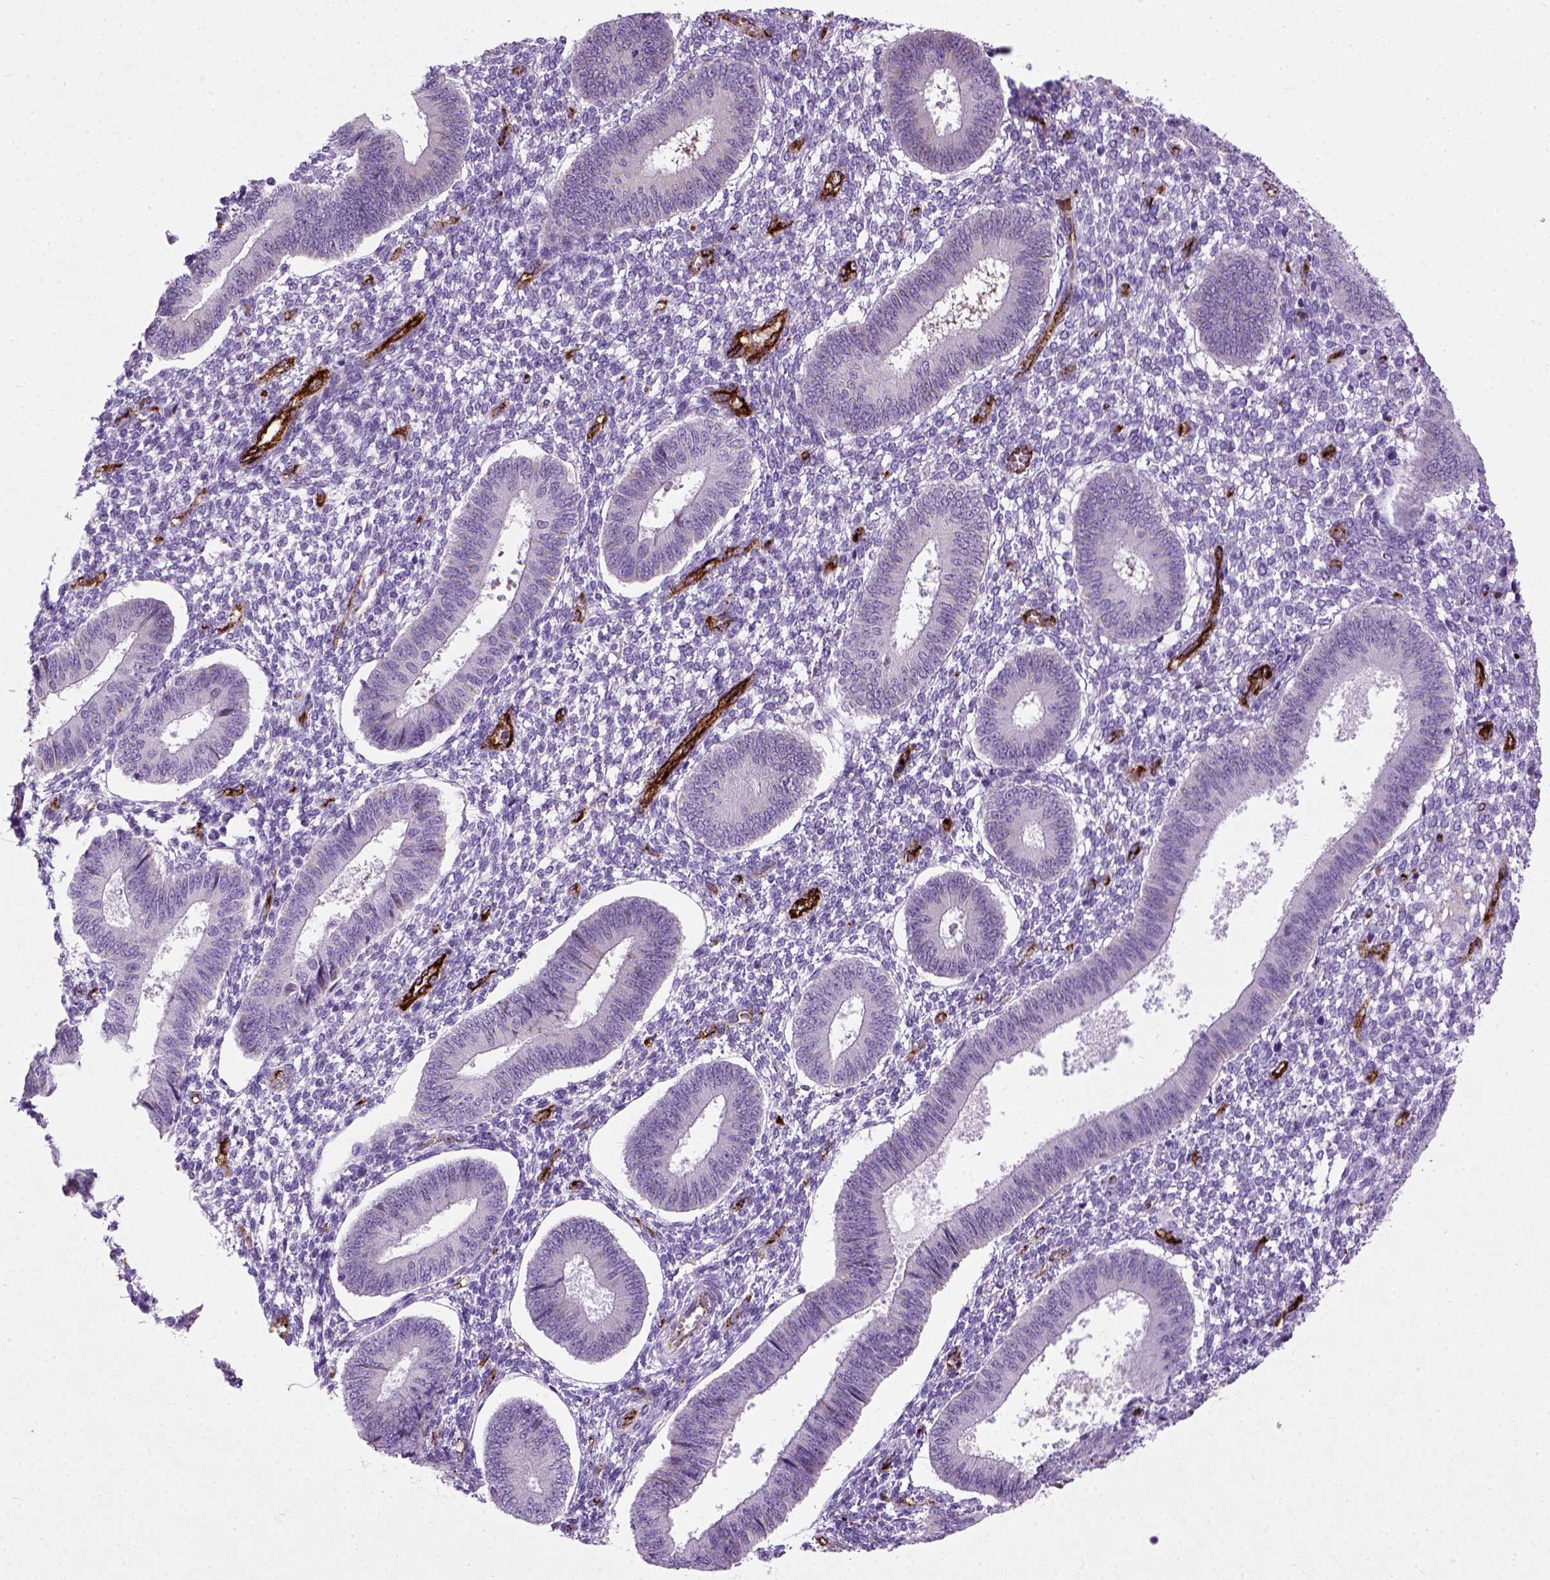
{"staining": {"intensity": "negative", "quantity": "none", "location": "none"}, "tissue": "endometrium", "cell_type": "Cells in endometrial stroma", "image_type": "normal", "snomed": [{"axis": "morphology", "description": "Normal tissue, NOS"}, {"axis": "topography", "description": "Endometrium"}], "caption": "Immunohistochemical staining of normal human endometrium exhibits no significant staining in cells in endometrial stroma. (DAB immunohistochemistry (IHC), high magnification).", "gene": "VWF", "patient": {"sex": "female", "age": 42}}